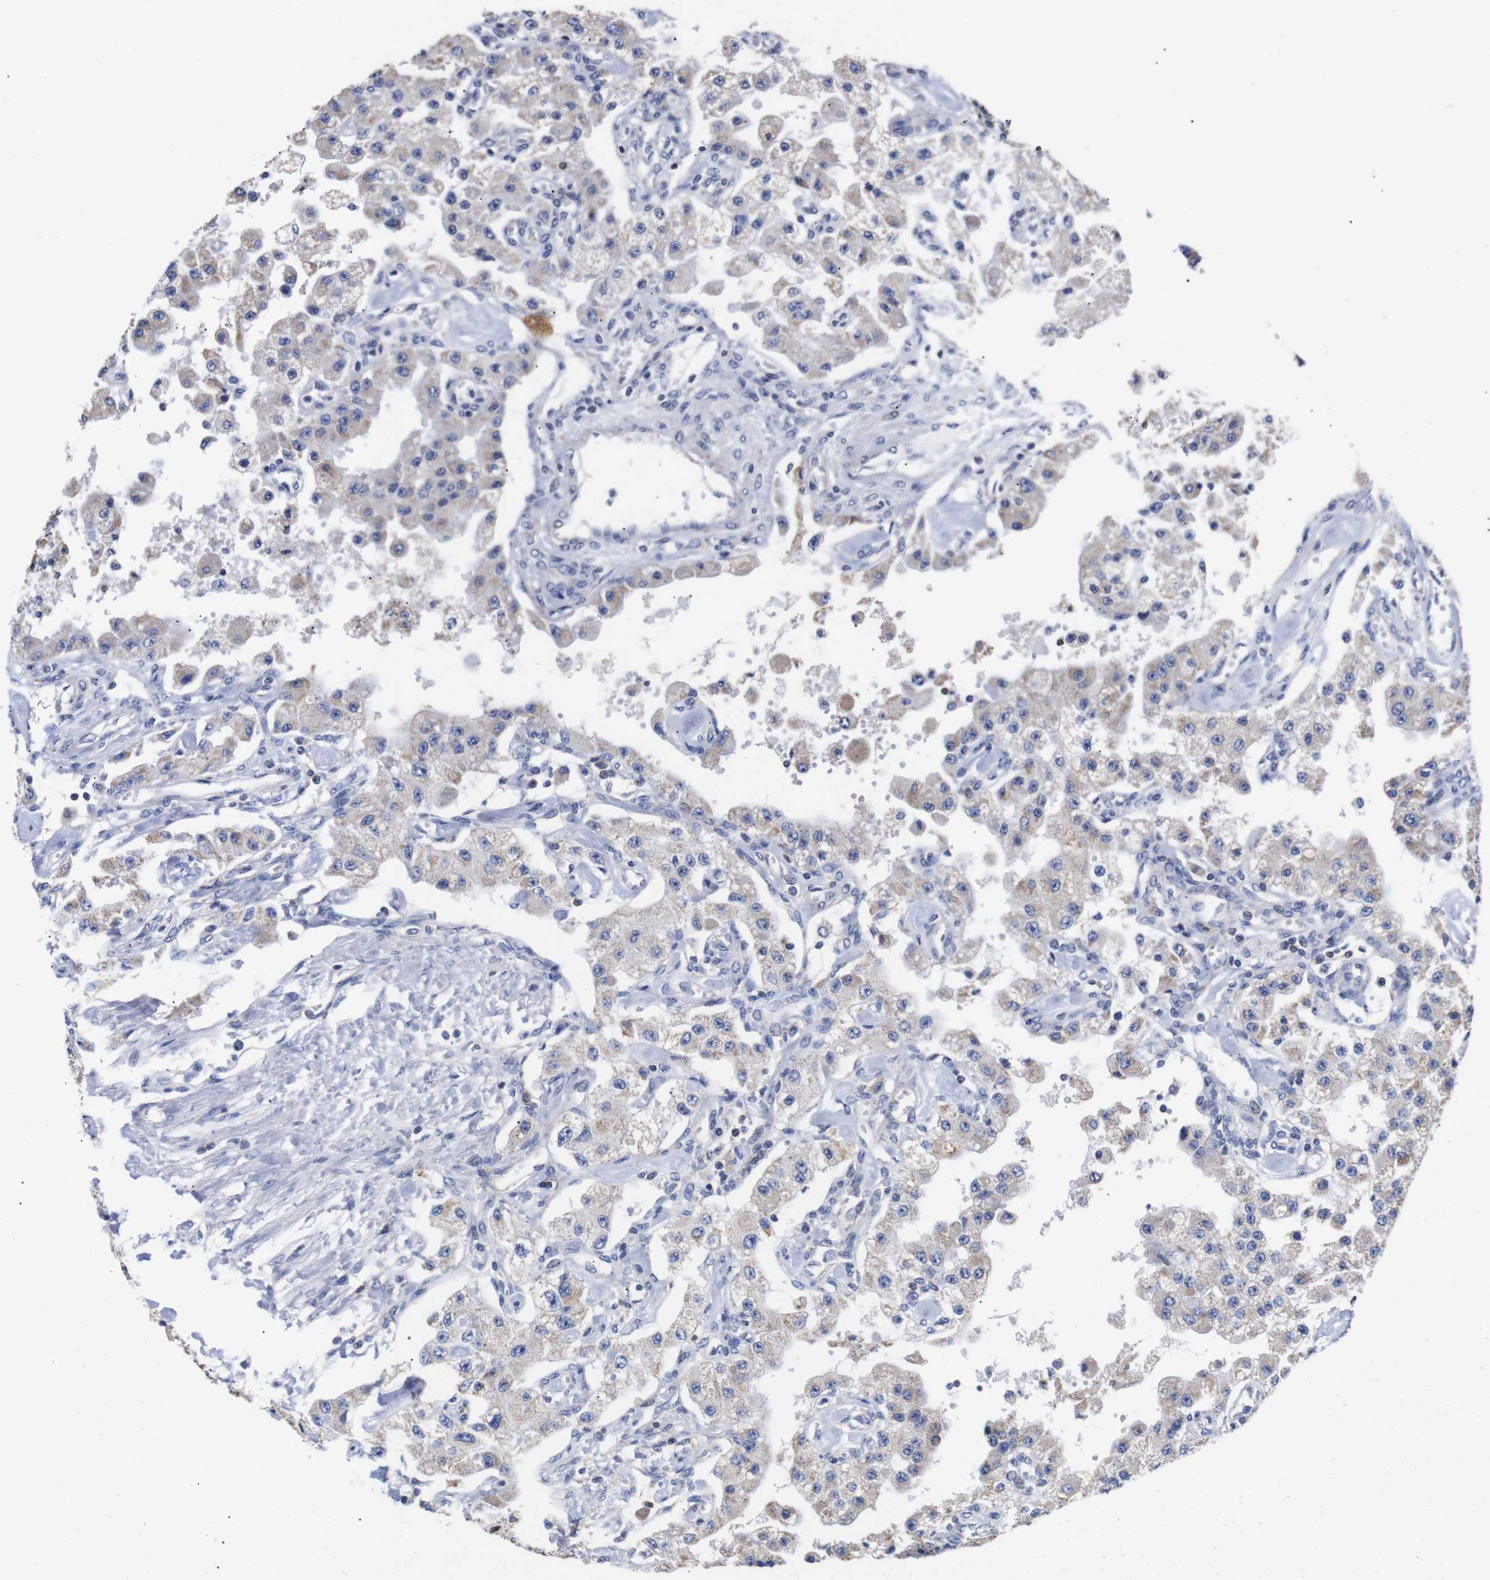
{"staining": {"intensity": "weak", "quantity": "<25%", "location": "cytoplasmic/membranous"}, "tissue": "carcinoid", "cell_type": "Tumor cells", "image_type": "cancer", "snomed": [{"axis": "morphology", "description": "Carcinoid, malignant, NOS"}, {"axis": "topography", "description": "Pancreas"}], "caption": "IHC image of neoplastic tissue: malignant carcinoid stained with DAB (3,3'-diaminobenzidine) displays no significant protein positivity in tumor cells.", "gene": "OPN3", "patient": {"sex": "male", "age": 41}}